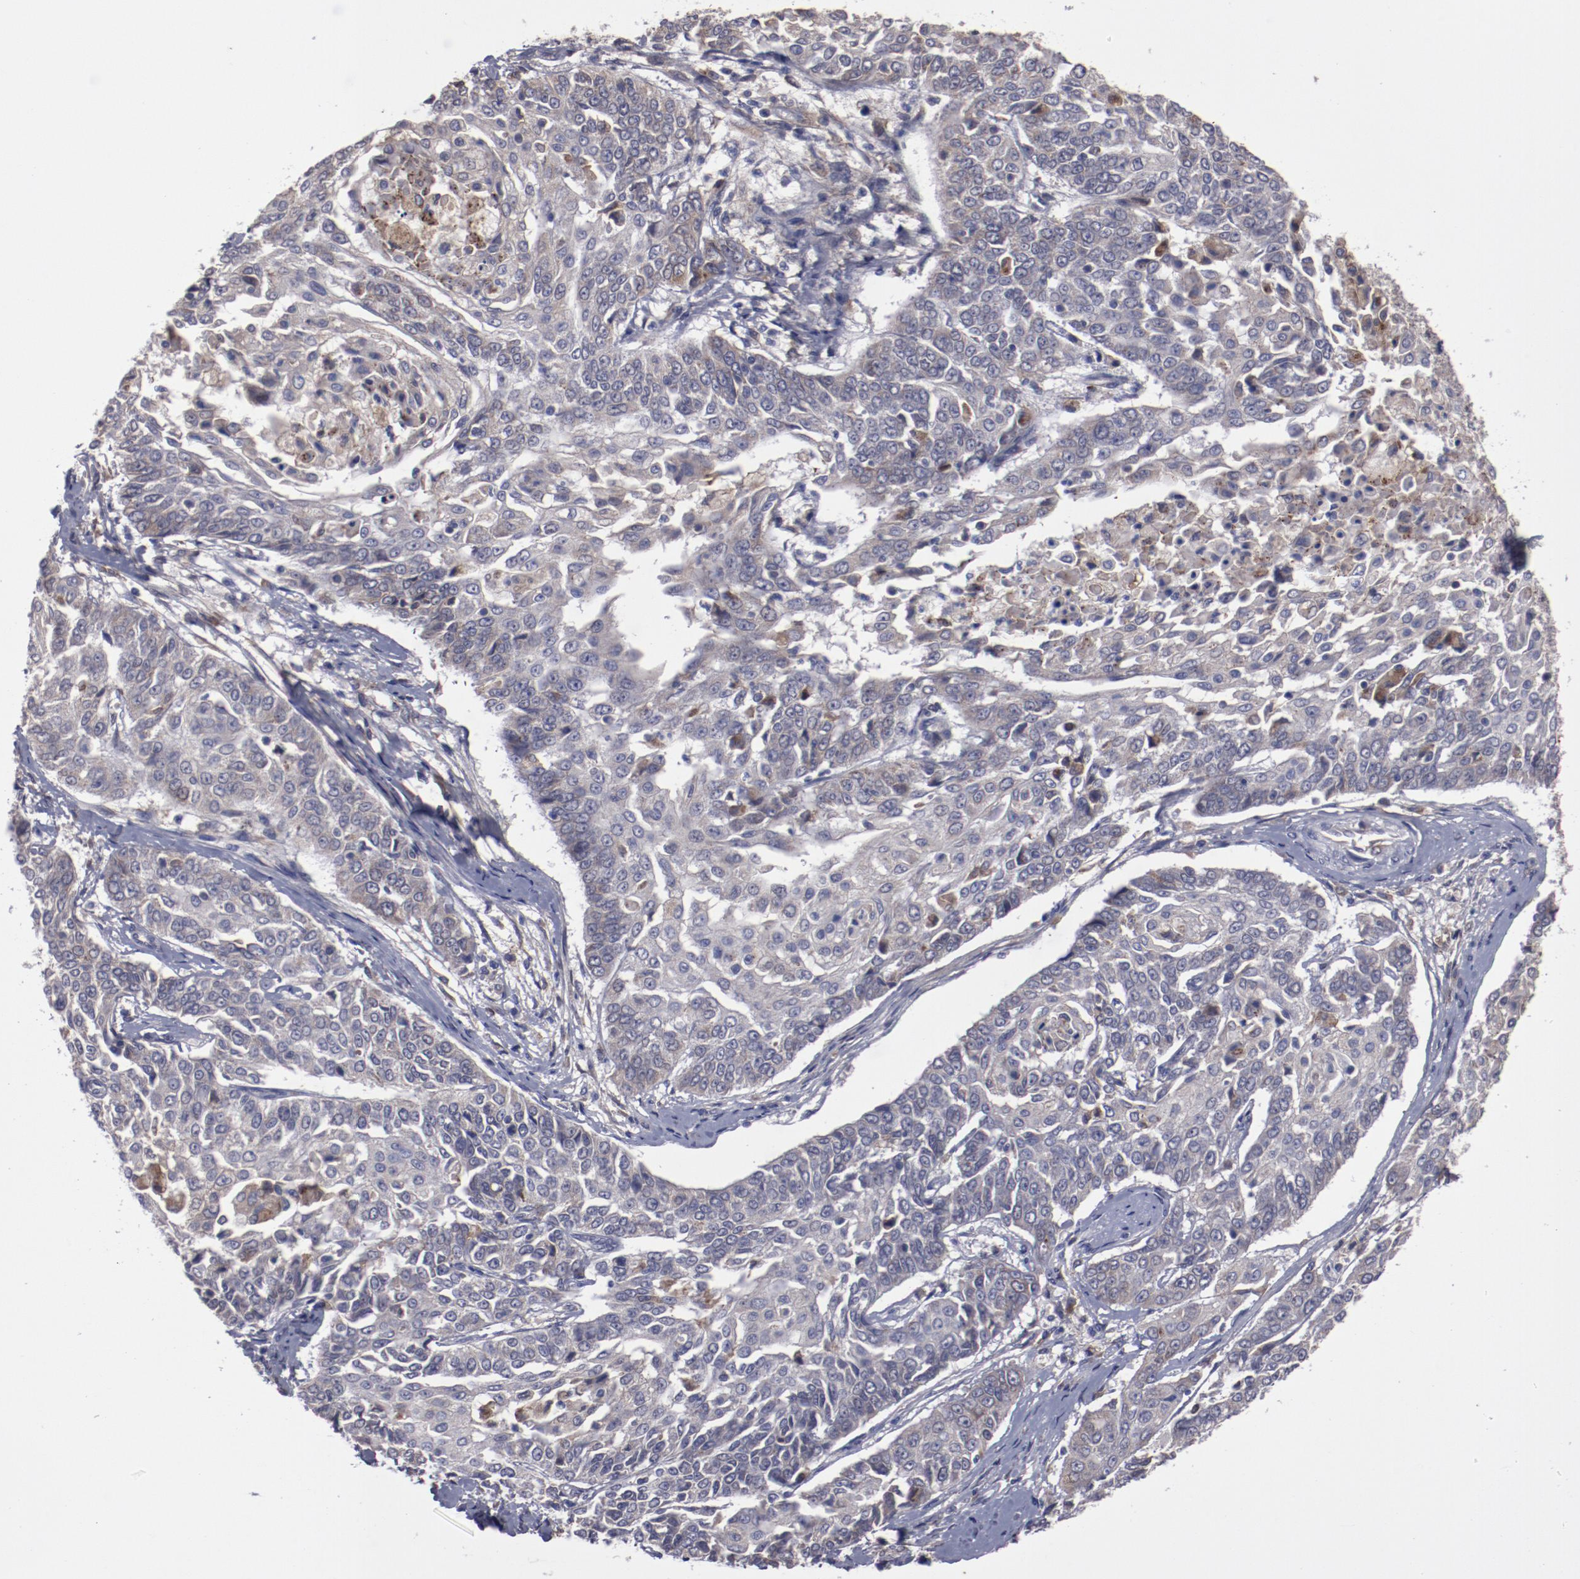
{"staining": {"intensity": "weak", "quantity": "25%-75%", "location": "cytoplasmic/membranous"}, "tissue": "cervical cancer", "cell_type": "Tumor cells", "image_type": "cancer", "snomed": [{"axis": "morphology", "description": "Squamous cell carcinoma, NOS"}, {"axis": "topography", "description": "Cervix"}], "caption": "Immunohistochemistry (IHC) histopathology image of neoplastic tissue: cervical cancer (squamous cell carcinoma) stained using immunohistochemistry shows low levels of weak protein expression localized specifically in the cytoplasmic/membranous of tumor cells, appearing as a cytoplasmic/membranous brown color.", "gene": "IL12A", "patient": {"sex": "female", "age": 64}}